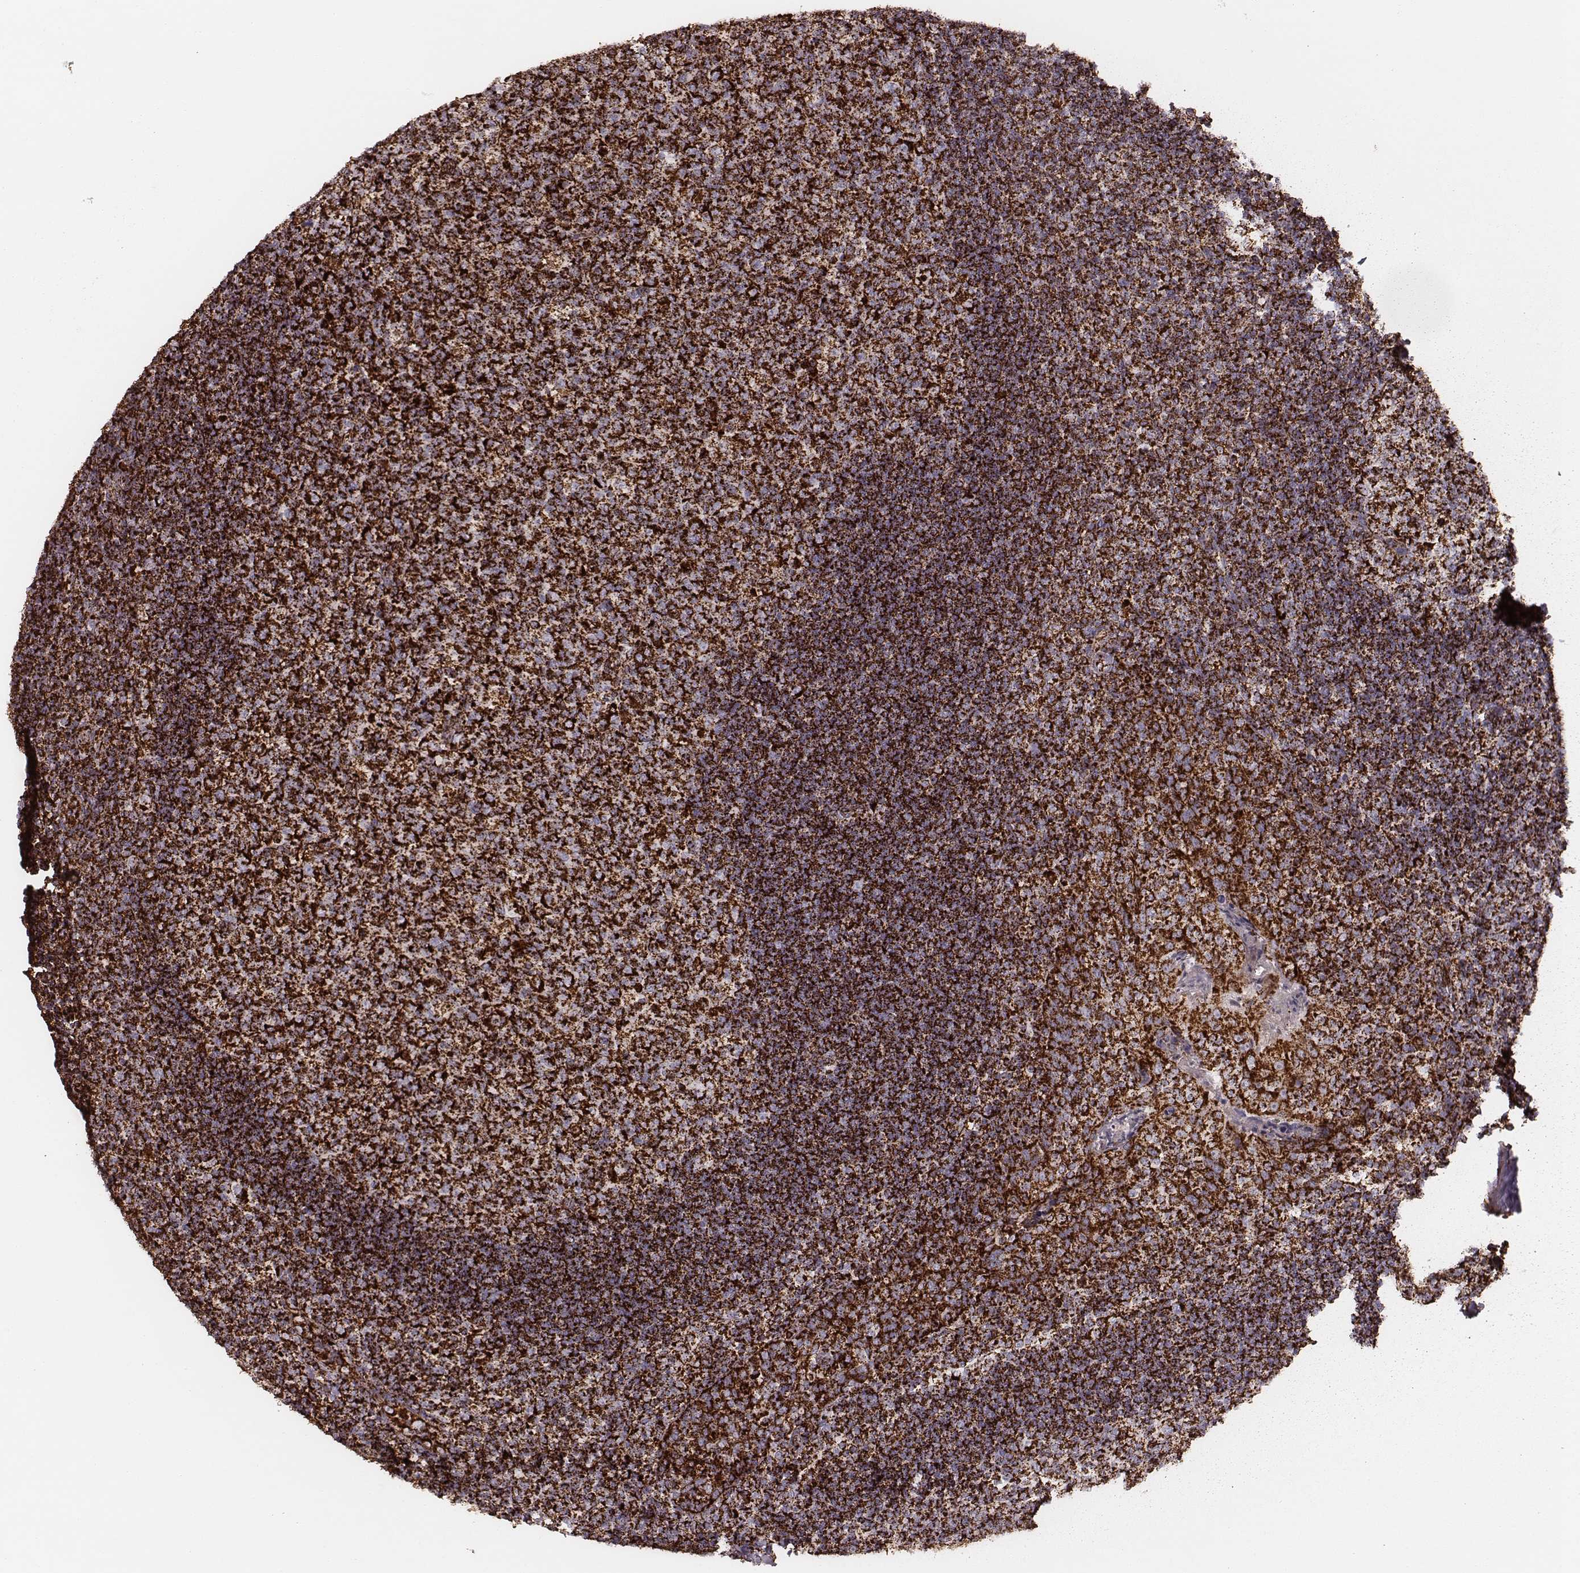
{"staining": {"intensity": "strong", "quantity": ">75%", "location": "cytoplasmic/membranous"}, "tissue": "tonsil", "cell_type": "Germinal center cells", "image_type": "normal", "snomed": [{"axis": "morphology", "description": "Normal tissue, NOS"}, {"axis": "topography", "description": "Tonsil"}], "caption": "A brown stain labels strong cytoplasmic/membranous staining of a protein in germinal center cells of normal tonsil.", "gene": "TUFM", "patient": {"sex": "male", "age": 17}}